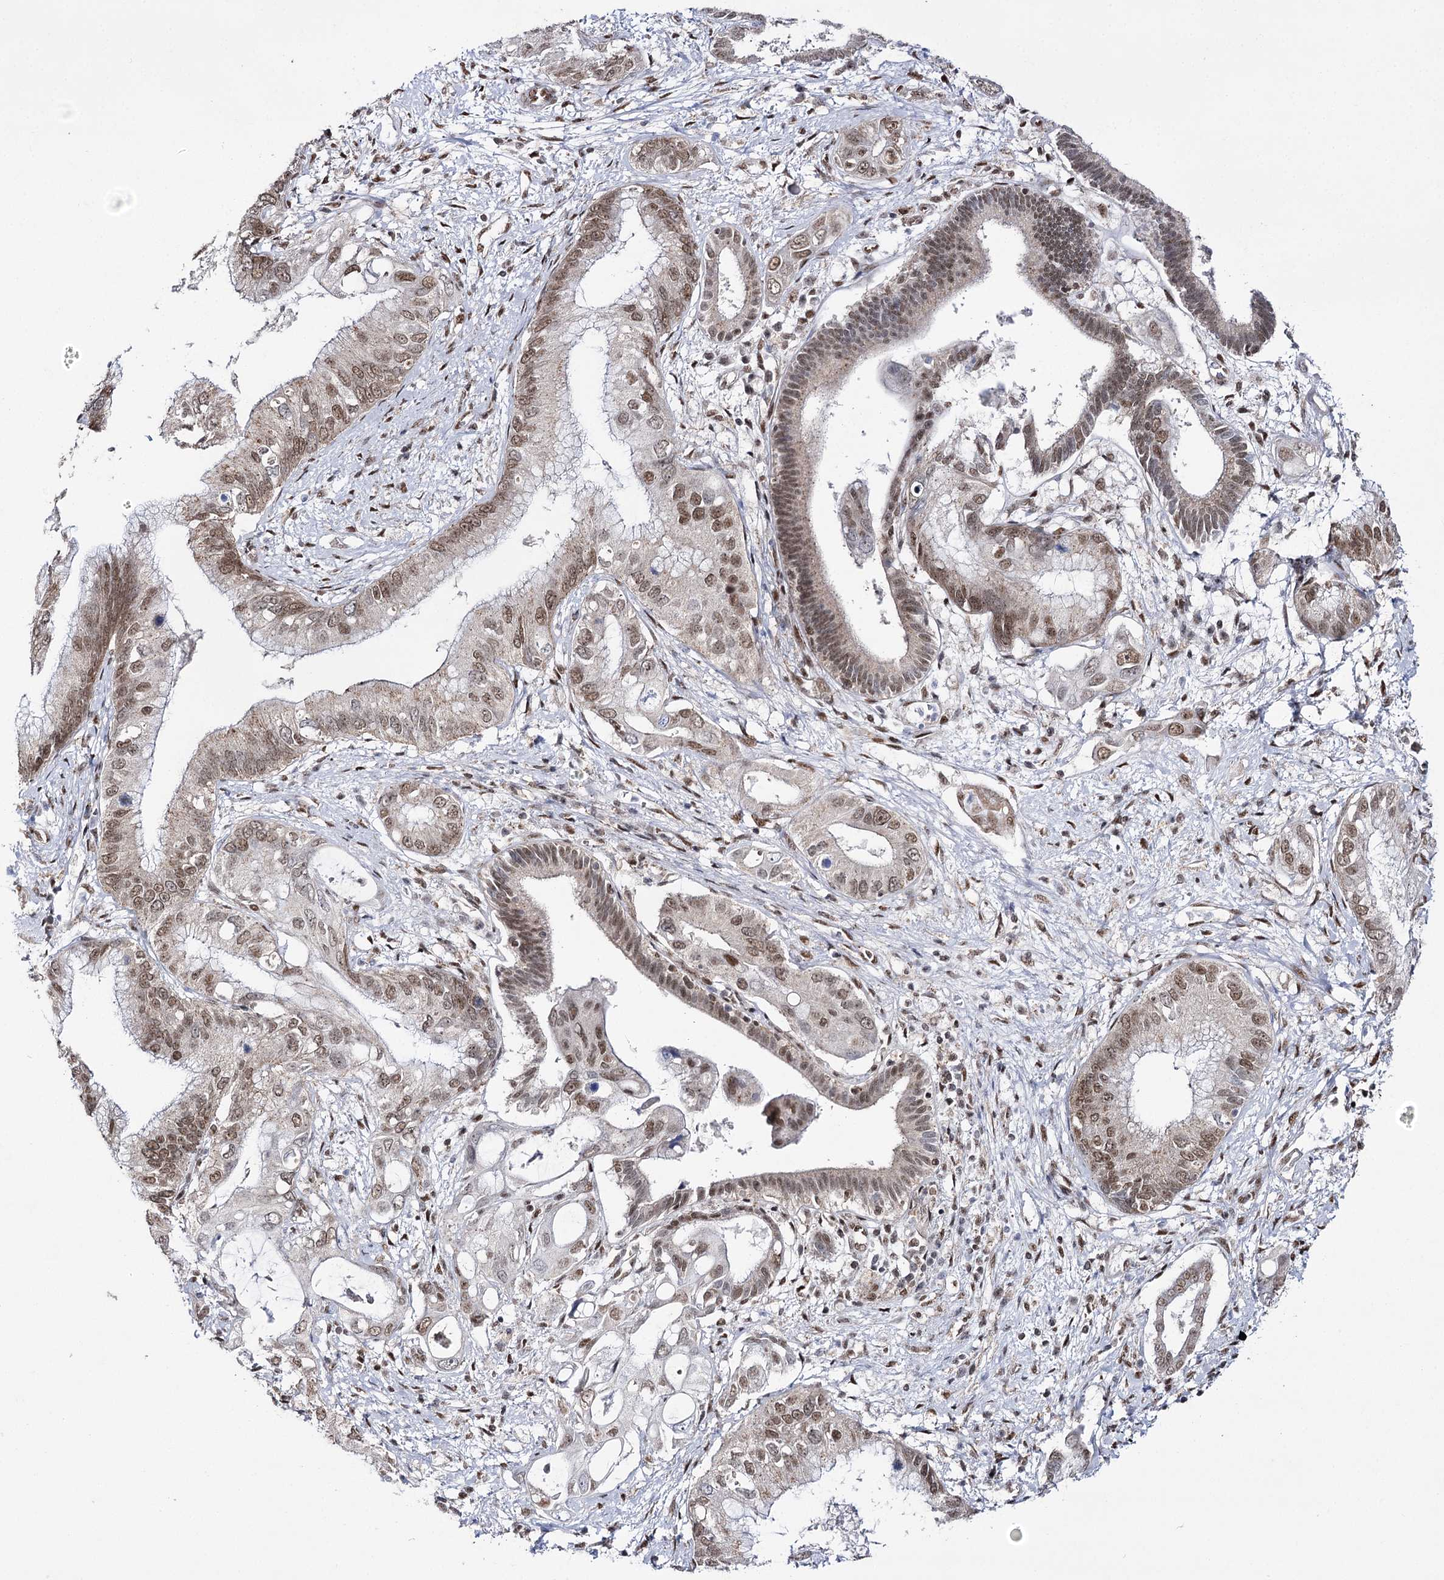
{"staining": {"intensity": "moderate", "quantity": ">75%", "location": "nuclear"}, "tissue": "pancreatic cancer", "cell_type": "Tumor cells", "image_type": "cancer", "snomed": [{"axis": "morphology", "description": "Inflammation, NOS"}, {"axis": "morphology", "description": "Adenocarcinoma, NOS"}, {"axis": "topography", "description": "Pancreas"}], "caption": "This is an image of immunohistochemistry staining of pancreatic cancer (adenocarcinoma), which shows moderate positivity in the nuclear of tumor cells.", "gene": "VGLL4", "patient": {"sex": "female", "age": 56}}